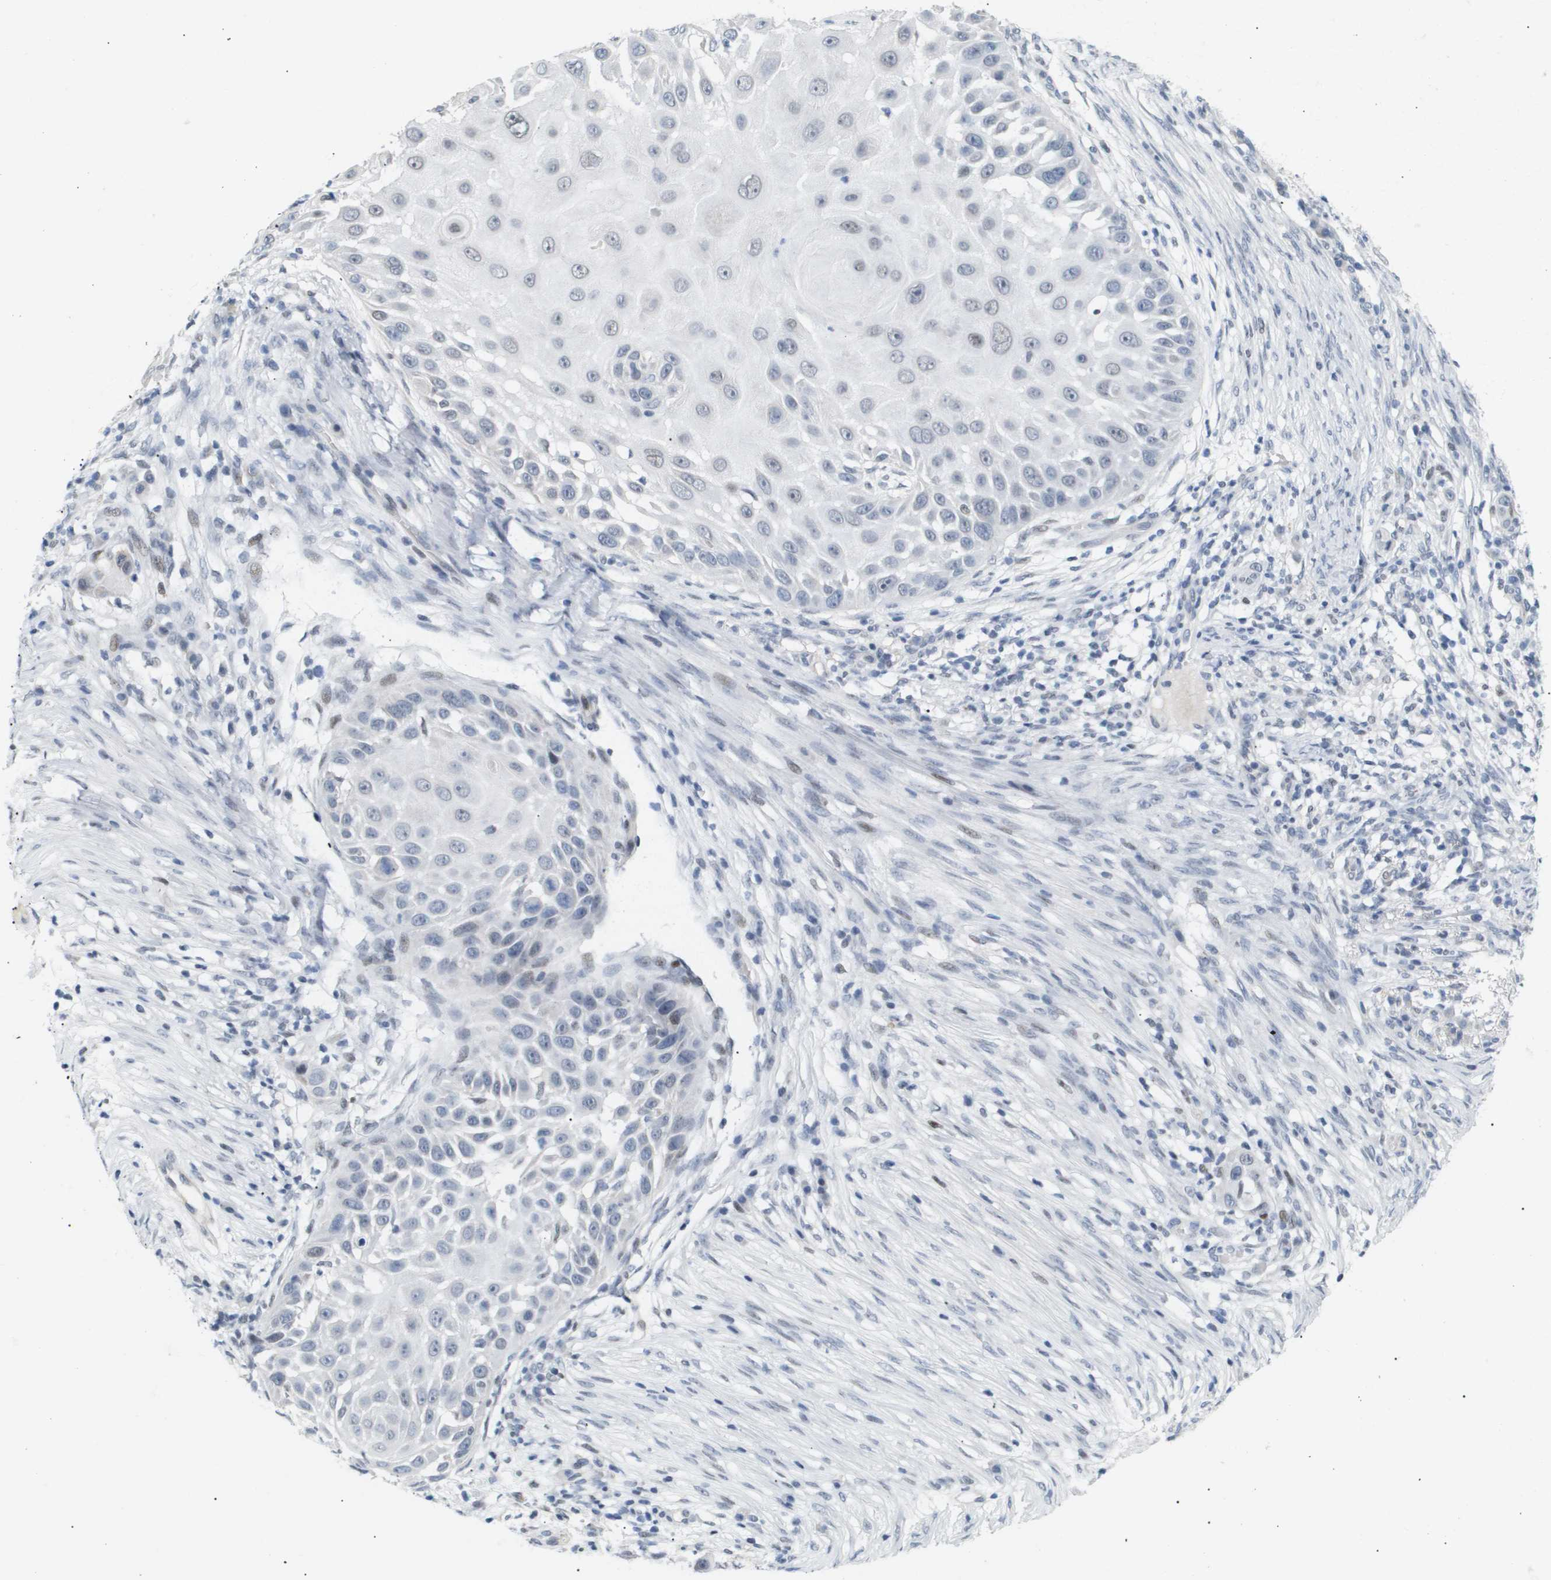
{"staining": {"intensity": "negative", "quantity": "none", "location": "none"}, "tissue": "skin cancer", "cell_type": "Tumor cells", "image_type": "cancer", "snomed": [{"axis": "morphology", "description": "Squamous cell carcinoma, NOS"}, {"axis": "topography", "description": "Skin"}], "caption": "High power microscopy photomicrograph of an IHC photomicrograph of skin cancer, revealing no significant staining in tumor cells.", "gene": "PPARD", "patient": {"sex": "female", "age": 44}}